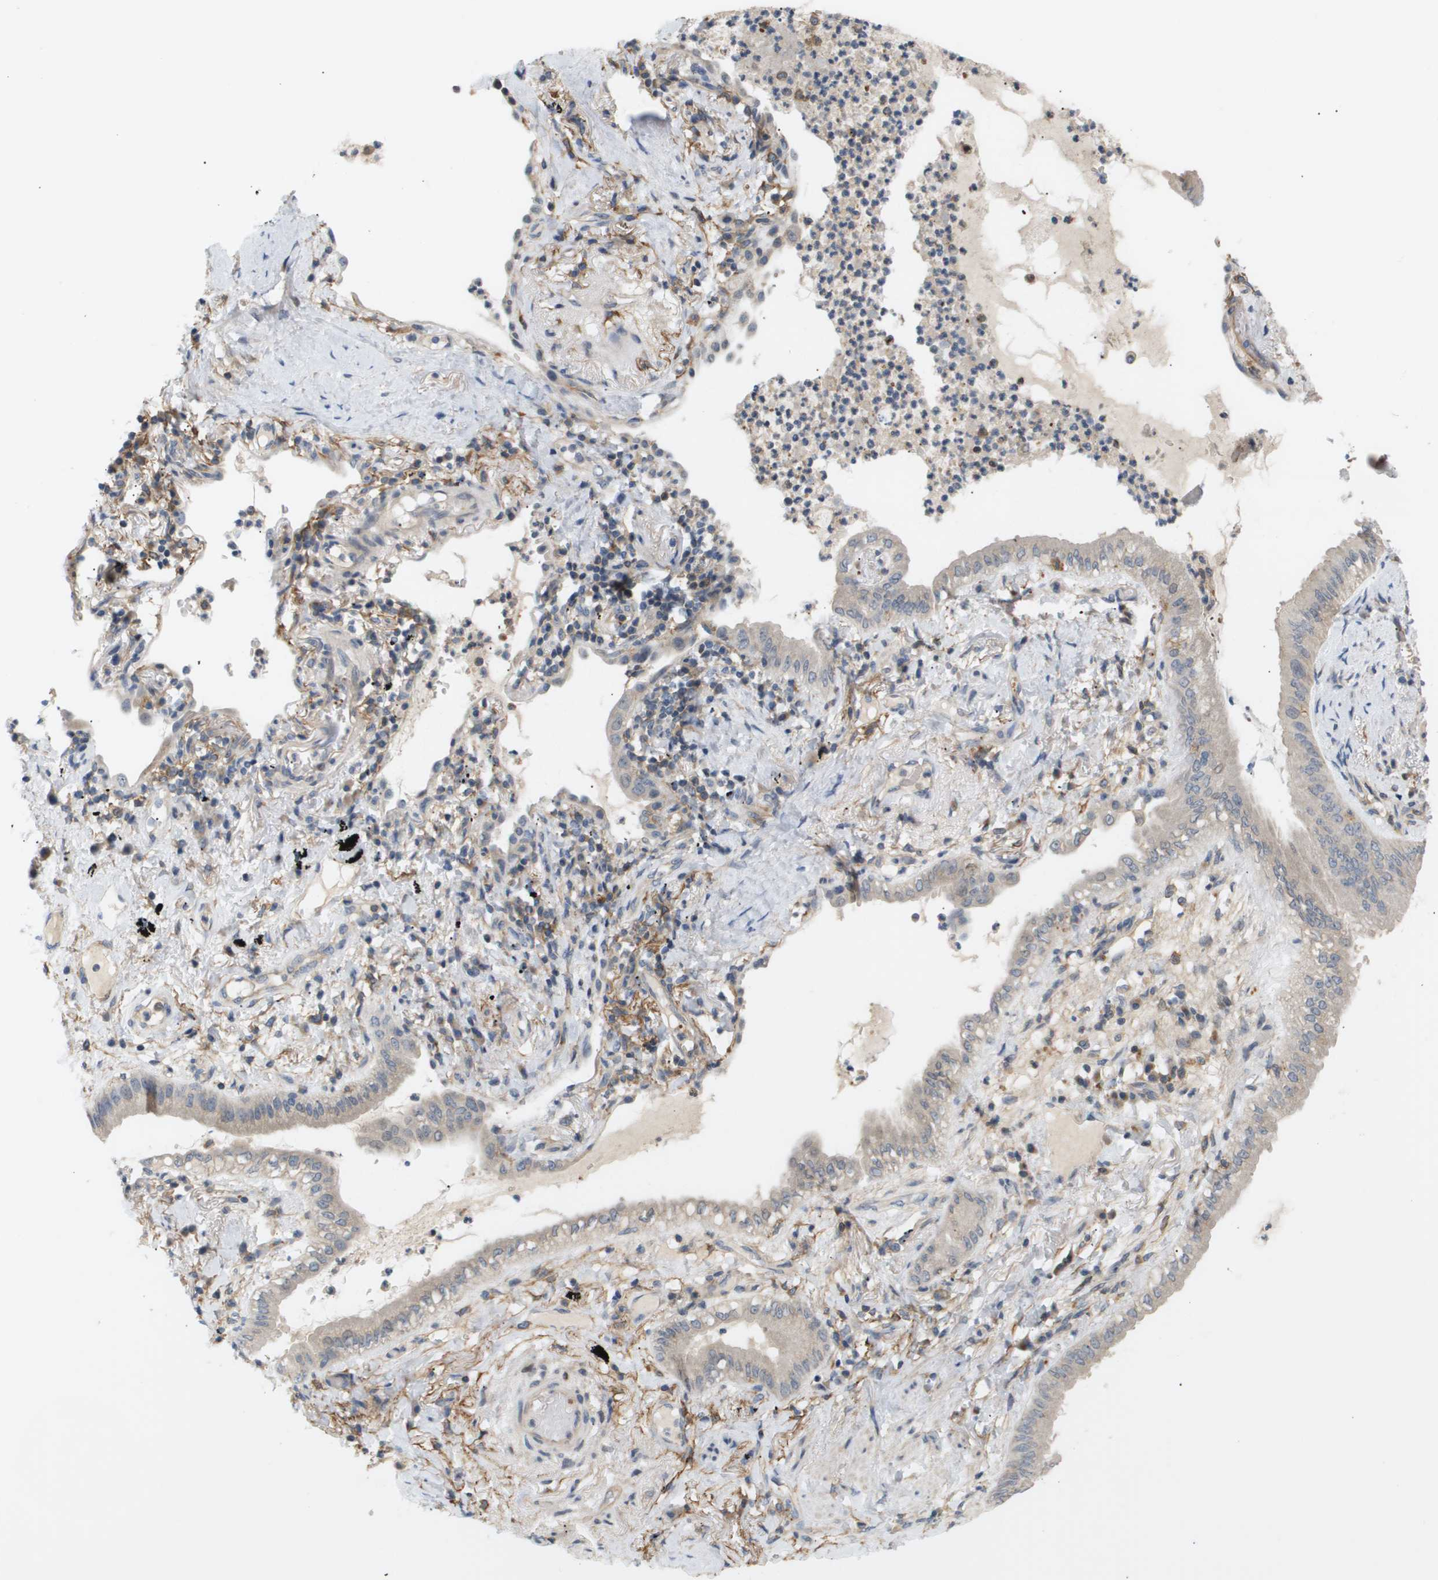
{"staining": {"intensity": "weak", "quantity": "25%-75%", "location": "cytoplasmic/membranous"}, "tissue": "lung cancer", "cell_type": "Tumor cells", "image_type": "cancer", "snomed": [{"axis": "morphology", "description": "Normal tissue, NOS"}, {"axis": "morphology", "description": "Adenocarcinoma, NOS"}, {"axis": "topography", "description": "Bronchus"}, {"axis": "topography", "description": "Lung"}], "caption": "An image of lung adenocarcinoma stained for a protein reveals weak cytoplasmic/membranous brown staining in tumor cells. Immunohistochemistry (ihc) stains the protein of interest in brown and the nuclei are stained blue.", "gene": "CORO2B", "patient": {"sex": "female", "age": 70}}